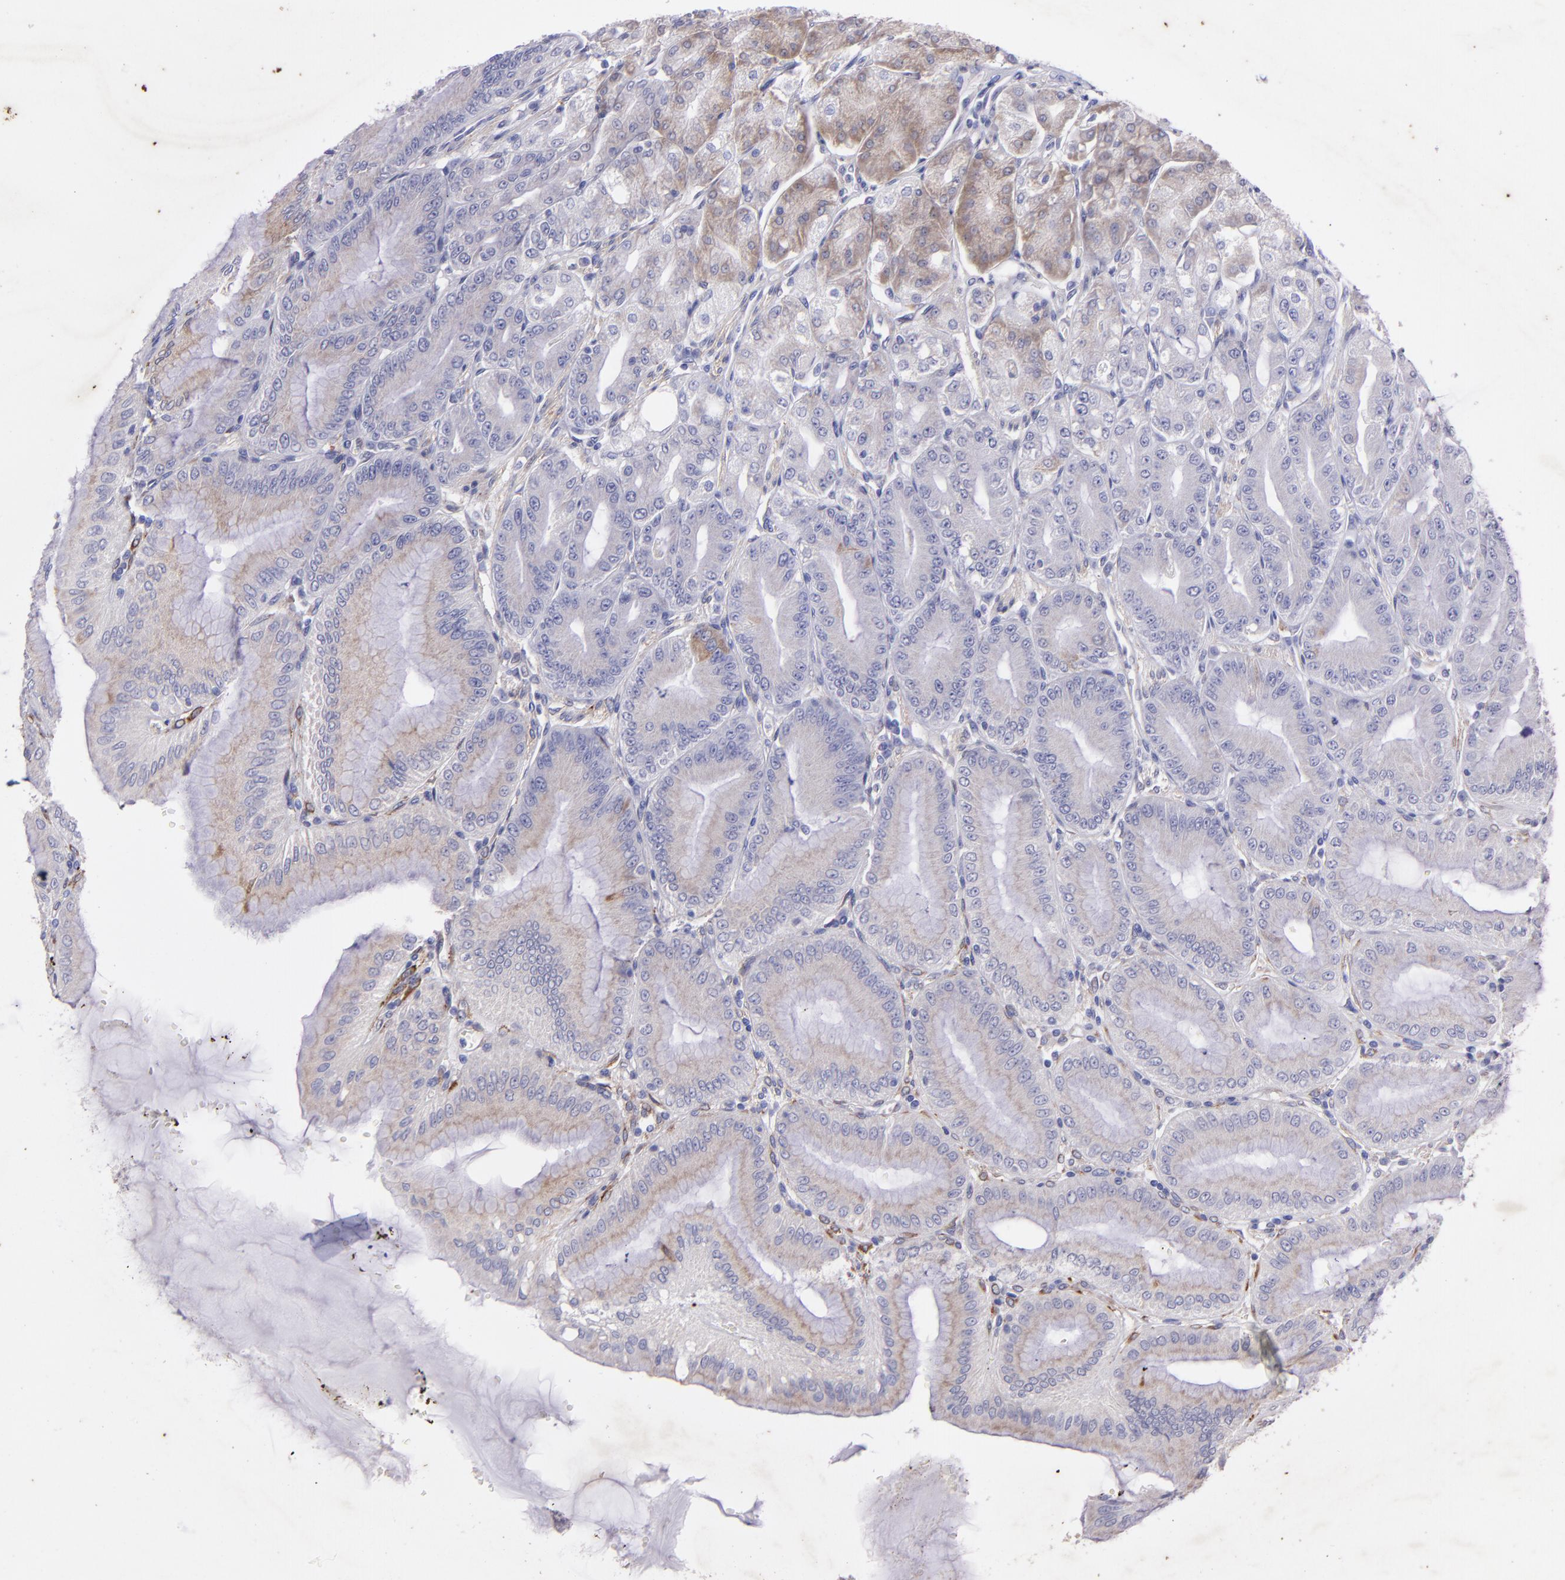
{"staining": {"intensity": "weak", "quantity": "25%-75%", "location": "cytoplasmic/membranous"}, "tissue": "stomach", "cell_type": "Glandular cells", "image_type": "normal", "snomed": [{"axis": "morphology", "description": "Normal tissue, NOS"}, {"axis": "topography", "description": "Stomach, lower"}], "caption": "Normal stomach reveals weak cytoplasmic/membranous staining in about 25%-75% of glandular cells.", "gene": "RET", "patient": {"sex": "male", "age": 71}}